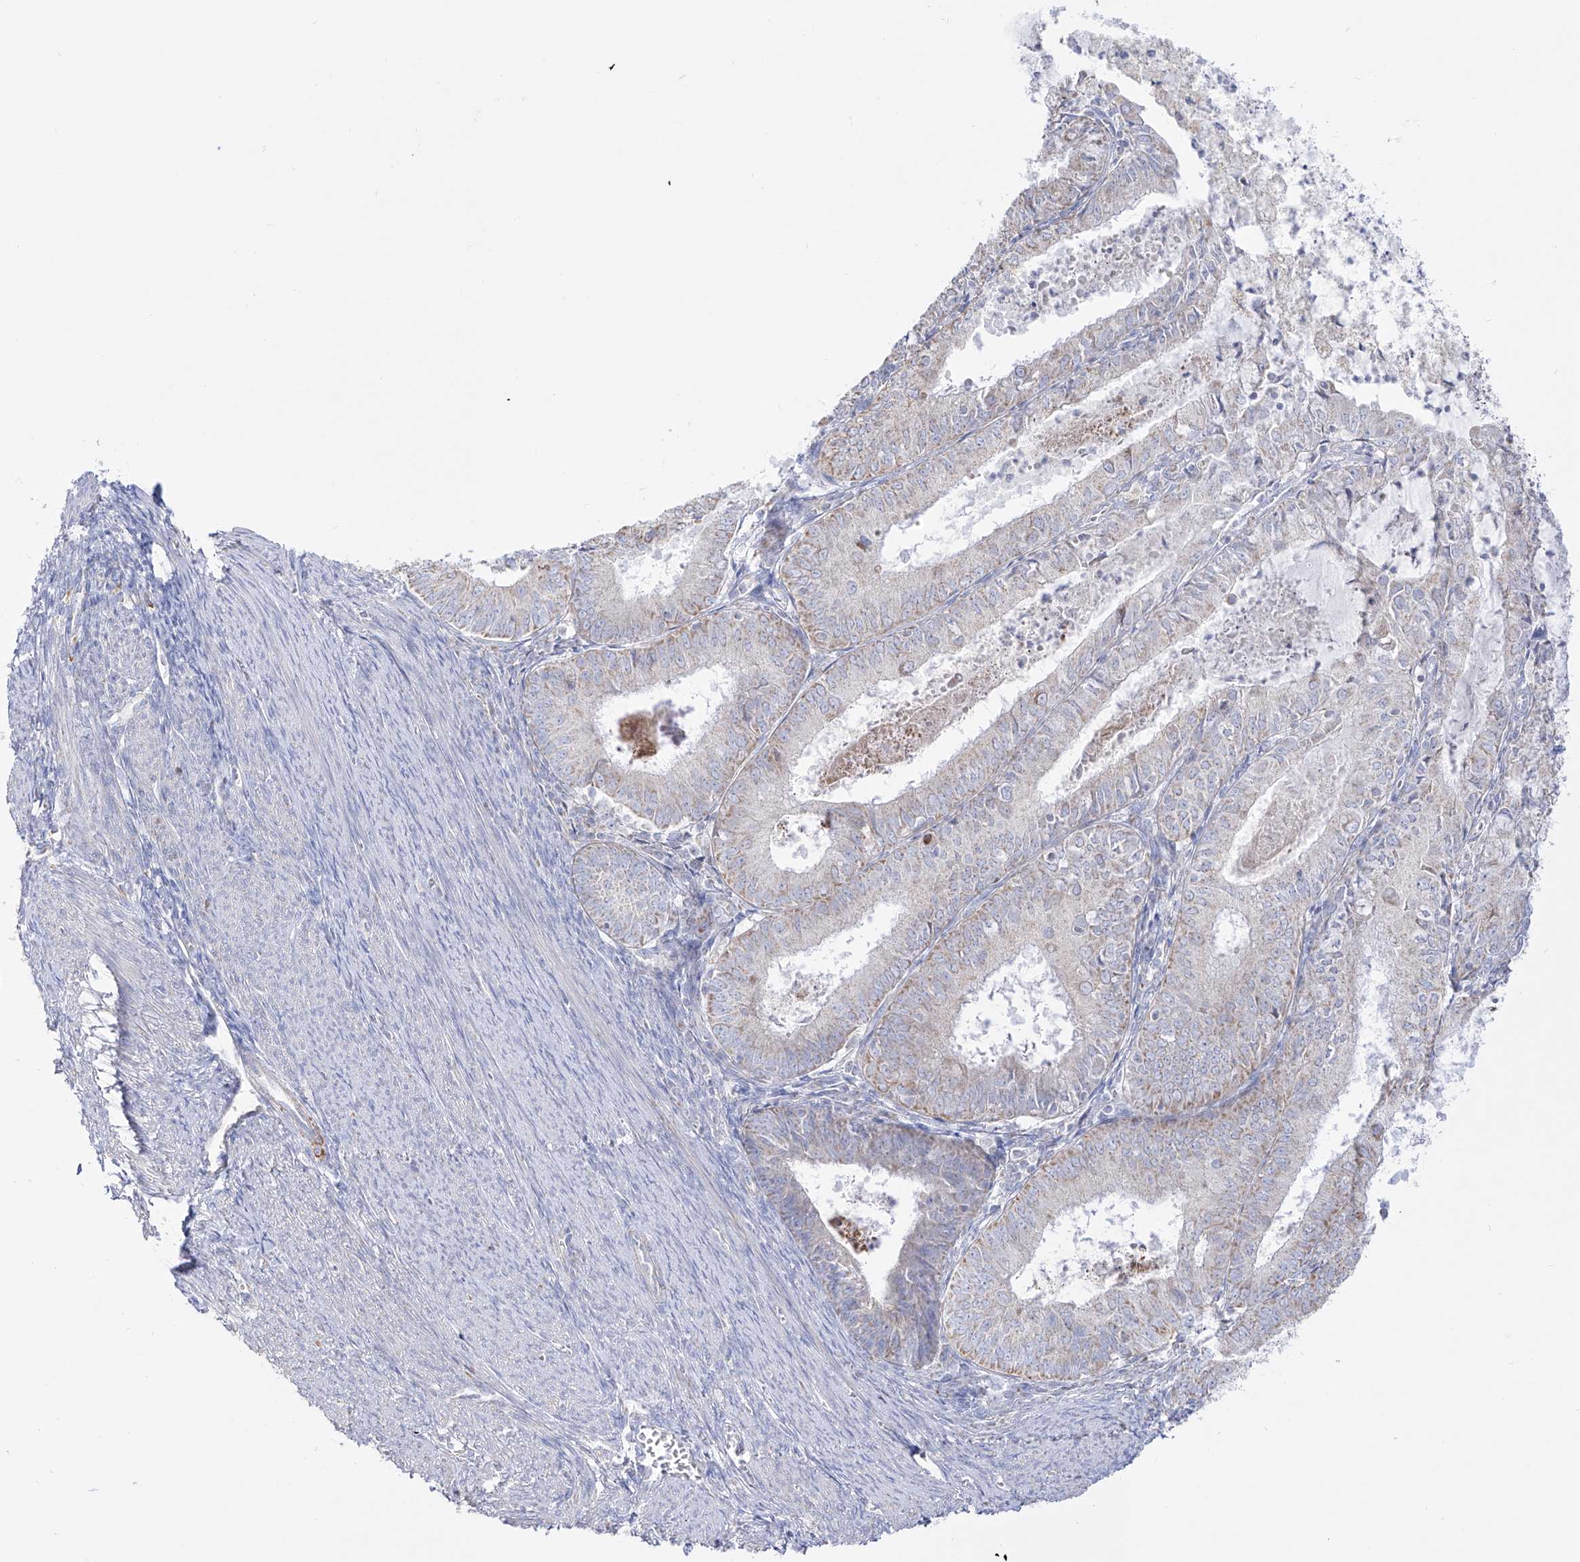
{"staining": {"intensity": "weak", "quantity": "<25%", "location": "cytoplasmic/membranous"}, "tissue": "endometrial cancer", "cell_type": "Tumor cells", "image_type": "cancer", "snomed": [{"axis": "morphology", "description": "Adenocarcinoma, NOS"}, {"axis": "topography", "description": "Endometrium"}], "caption": "The micrograph reveals no staining of tumor cells in endometrial cancer.", "gene": "RCHY1", "patient": {"sex": "female", "age": 57}}